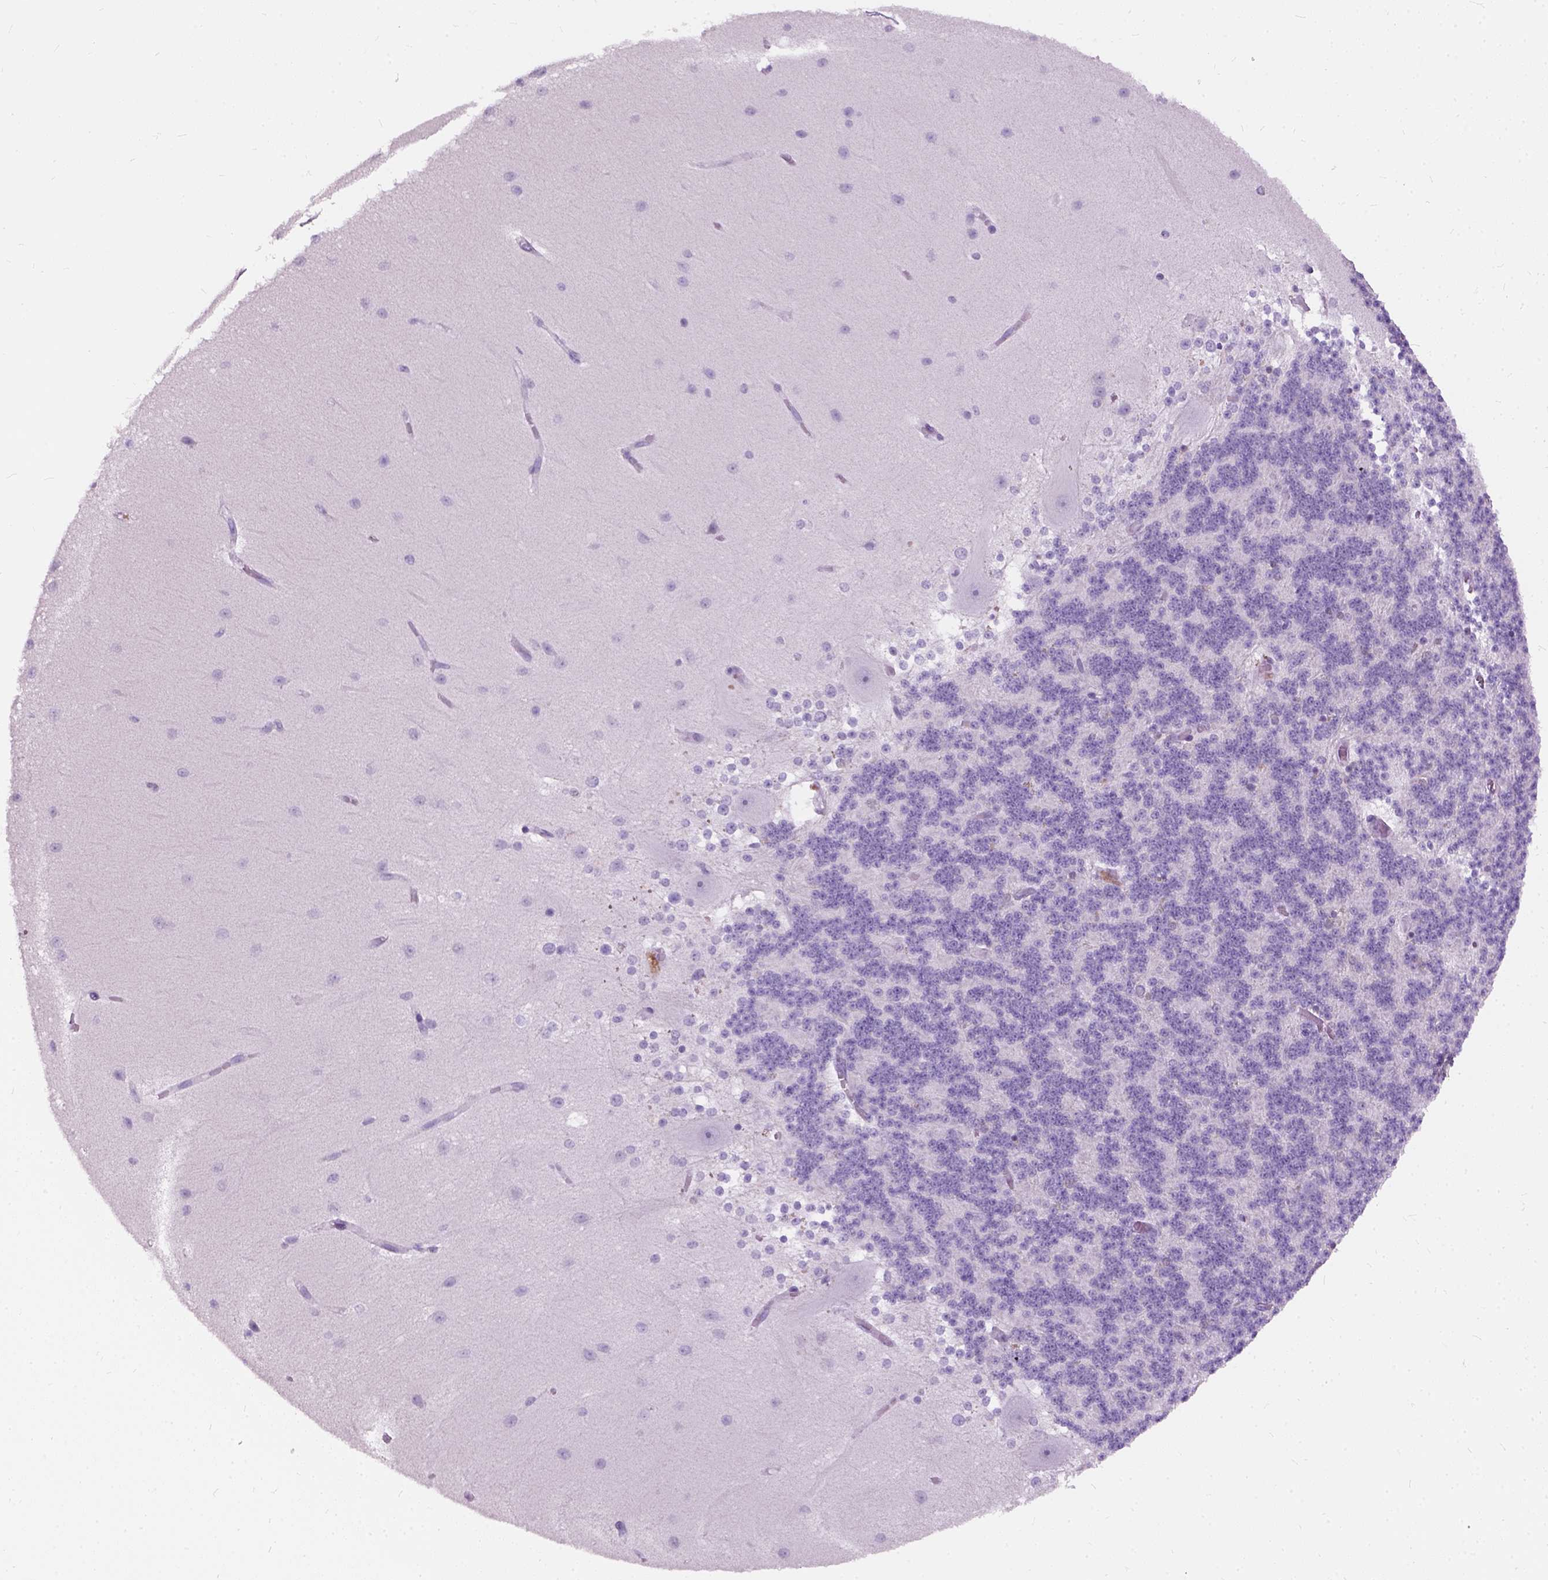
{"staining": {"intensity": "negative", "quantity": "none", "location": "none"}, "tissue": "cerebellum", "cell_type": "Cells in granular layer", "image_type": "normal", "snomed": [{"axis": "morphology", "description": "Normal tissue, NOS"}, {"axis": "topography", "description": "Cerebellum"}], "caption": "Immunohistochemistry (IHC) photomicrograph of benign cerebellum: human cerebellum stained with DAB displays no significant protein expression in cells in granular layer.", "gene": "AXDND1", "patient": {"sex": "female", "age": 54}}